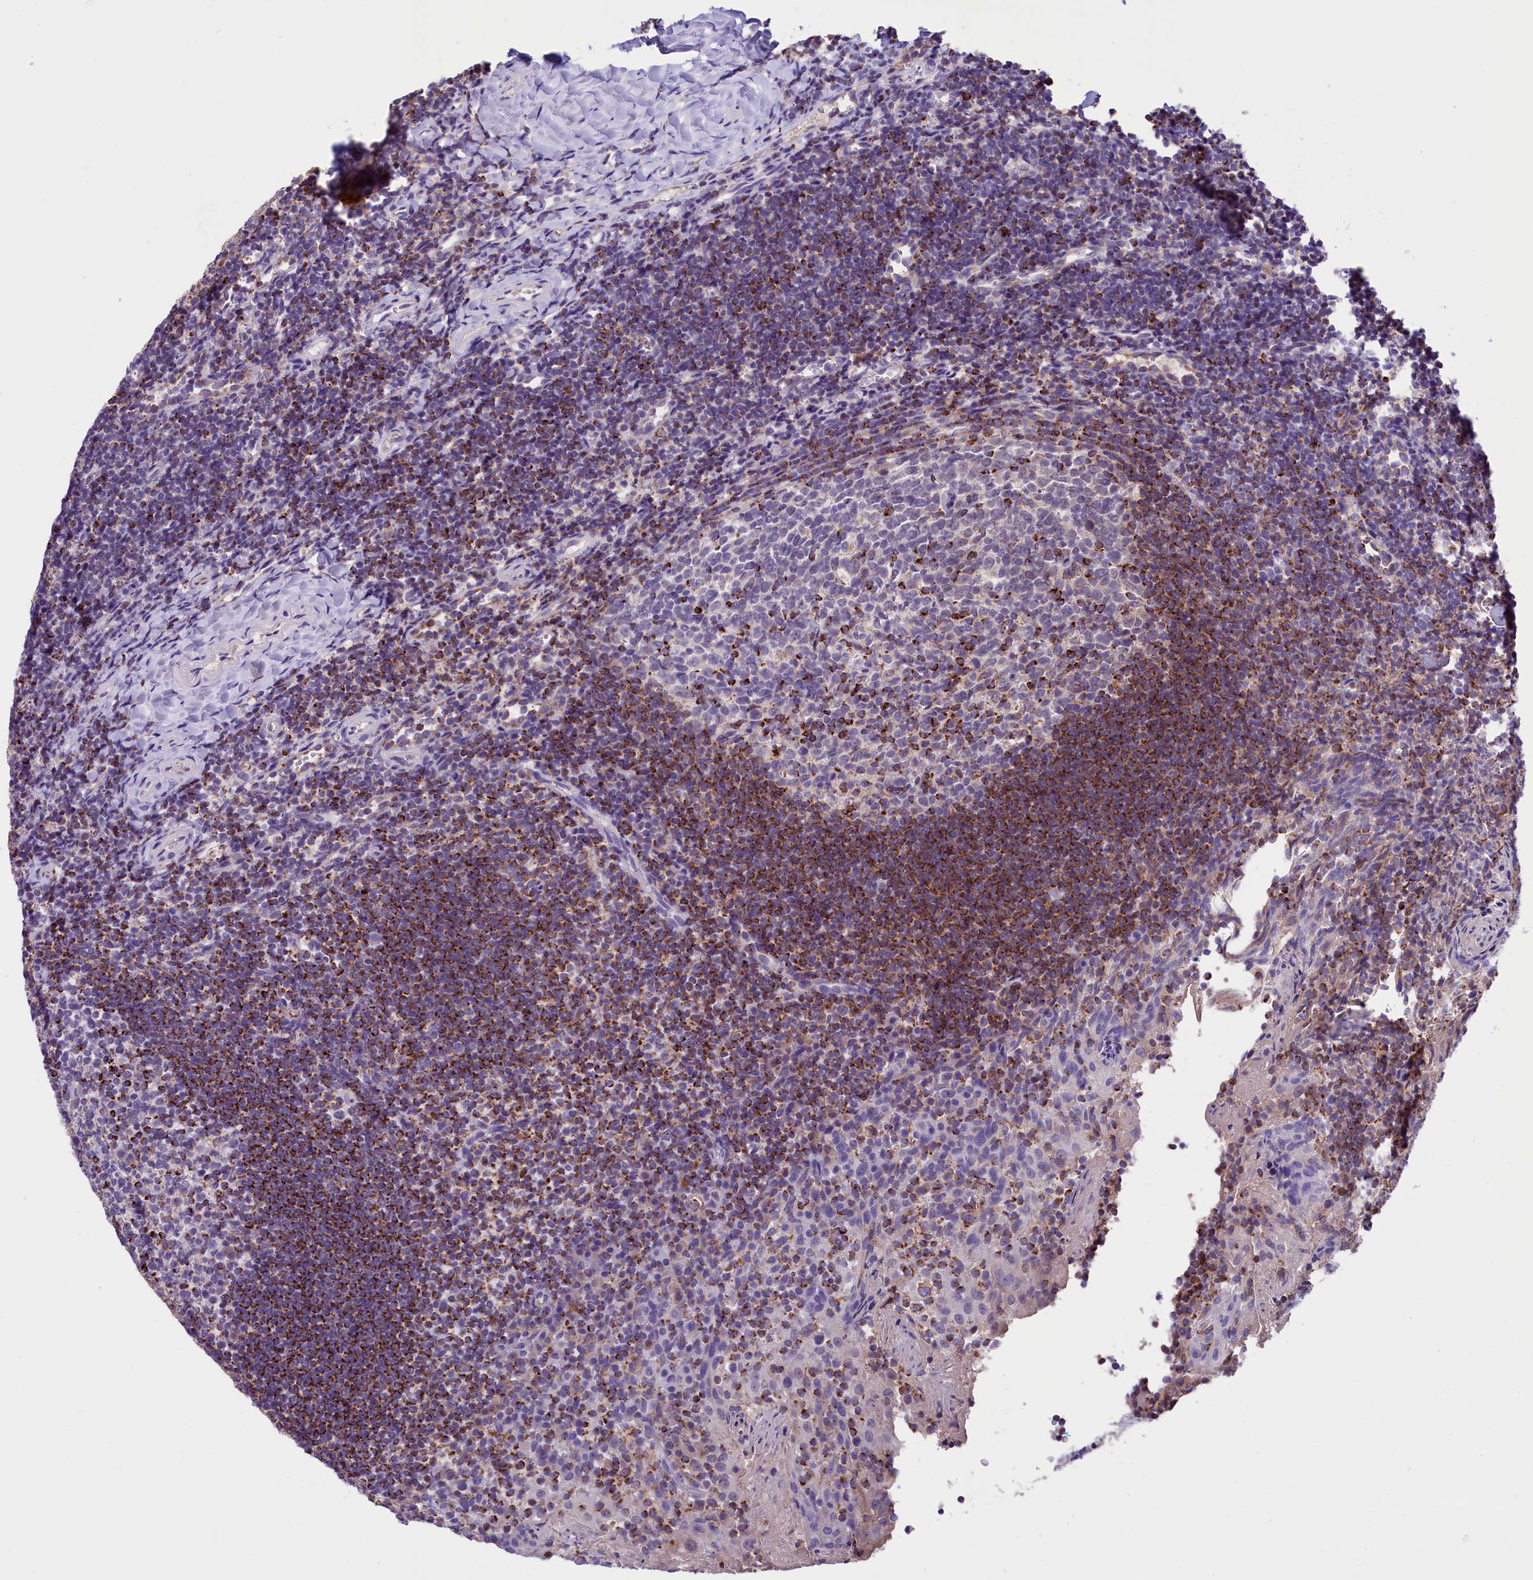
{"staining": {"intensity": "moderate", "quantity": "<25%", "location": "cytoplasmic/membranous"}, "tissue": "tonsil", "cell_type": "Germinal center cells", "image_type": "normal", "snomed": [{"axis": "morphology", "description": "Normal tissue, NOS"}, {"axis": "topography", "description": "Tonsil"}], "caption": "Normal tonsil demonstrates moderate cytoplasmic/membranous expression in approximately <25% of germinal center cells Ihc stains the protein of interest in brown and the nuclei are stained blue..", "gene": "ABAT", "patient": {"sex": "female", "age": 10}}